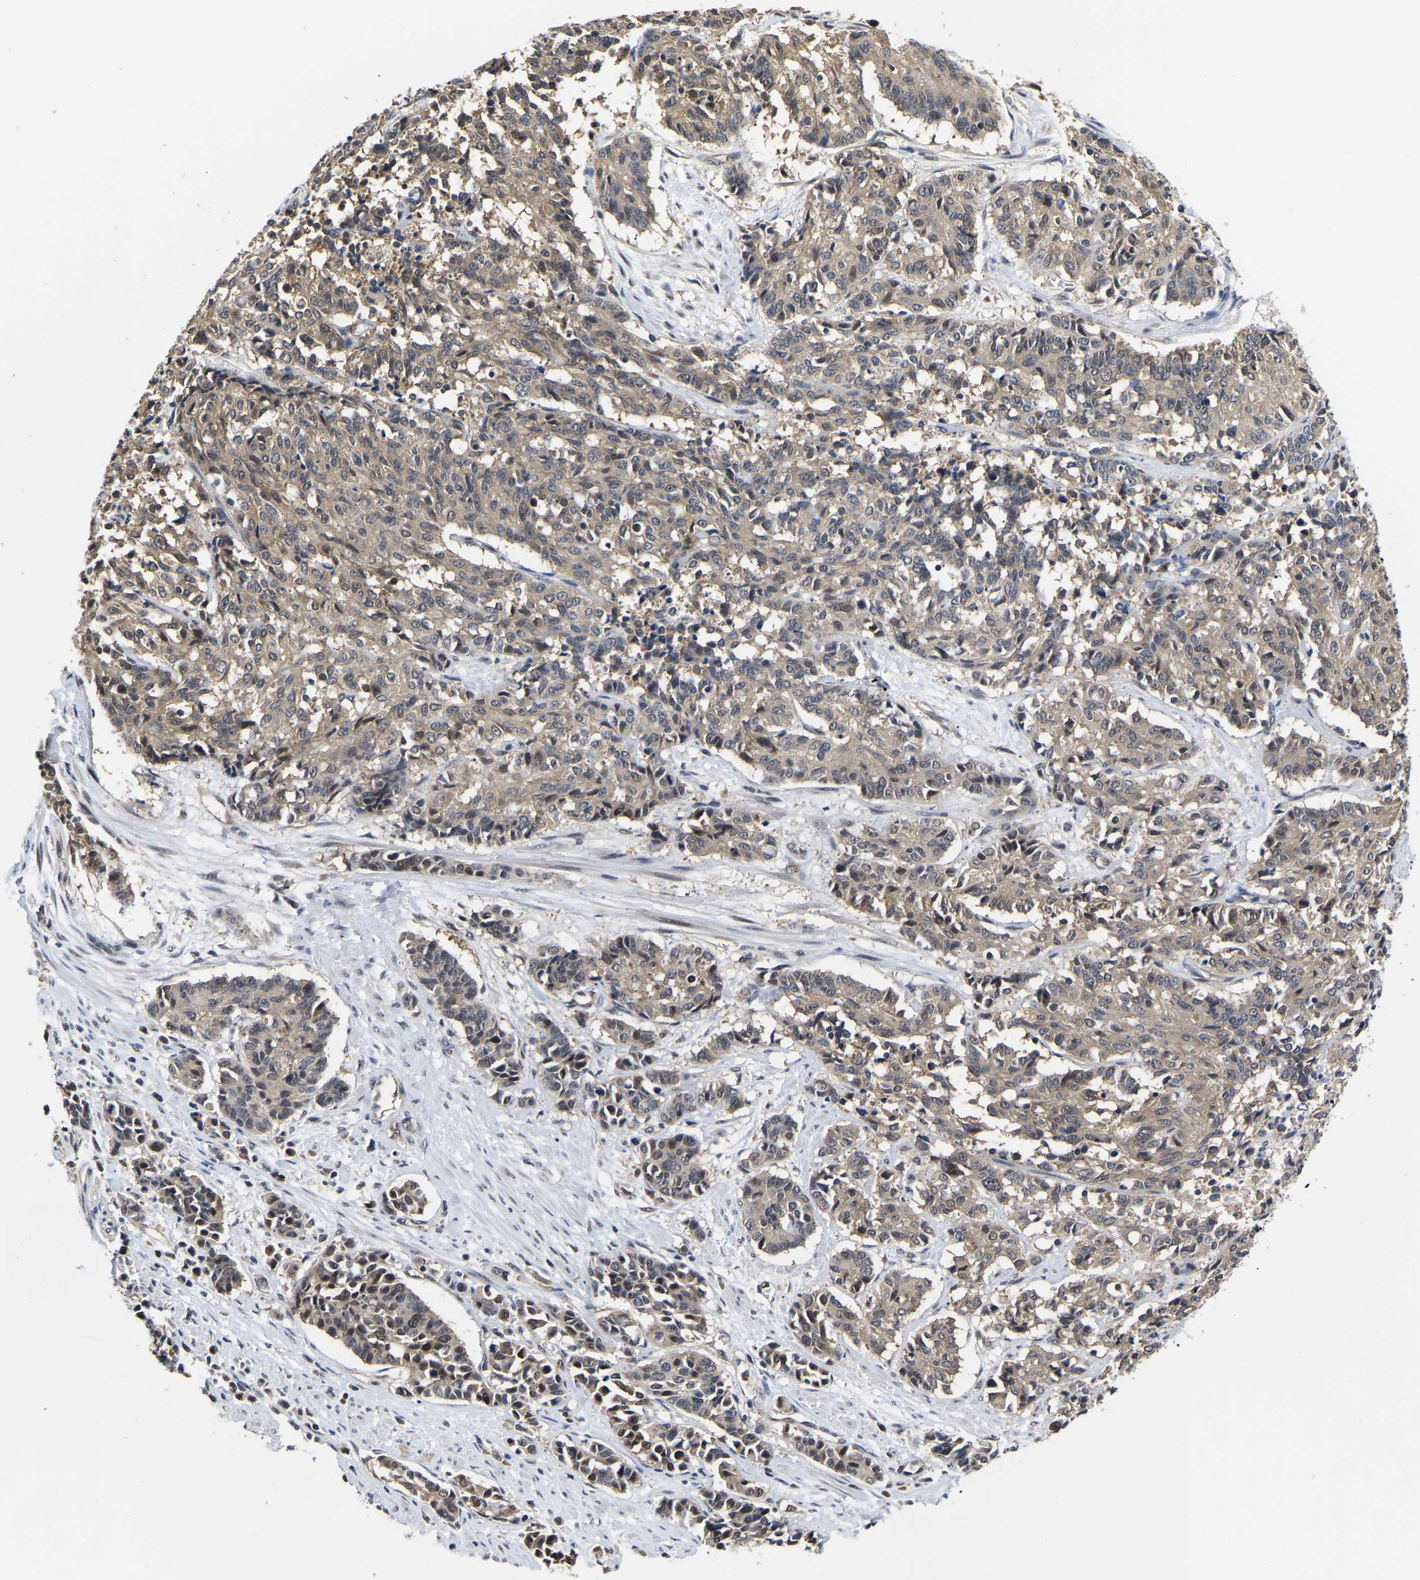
{"staining": {"intensity": "weak", "quantity": ">75%", "location": "cytoplasmic/membranous,nuclear"}, "tissue": "cervical cancer", "cell_type": "Tumor cells", "image_type": "cancer", "snomed": [{"axis": "morphology", "description": "Squamous cell carcinoma, NOS"}, {"axis": "topography", "description": "Cervix"}], "caption": "IHC of cervical squamous cell carcinoma reveals low levels of weak cytoplasmic/membranous and nuclear positivity in about >75% of tumor cells. The staining was performed using DAB to visualize the protein expression in brown, while the nuclei were stained in blue with hematoxylin (Magnification: 20x).", "gene": "MCOLN2", "patient": {"sex": "female", "age": 35}}